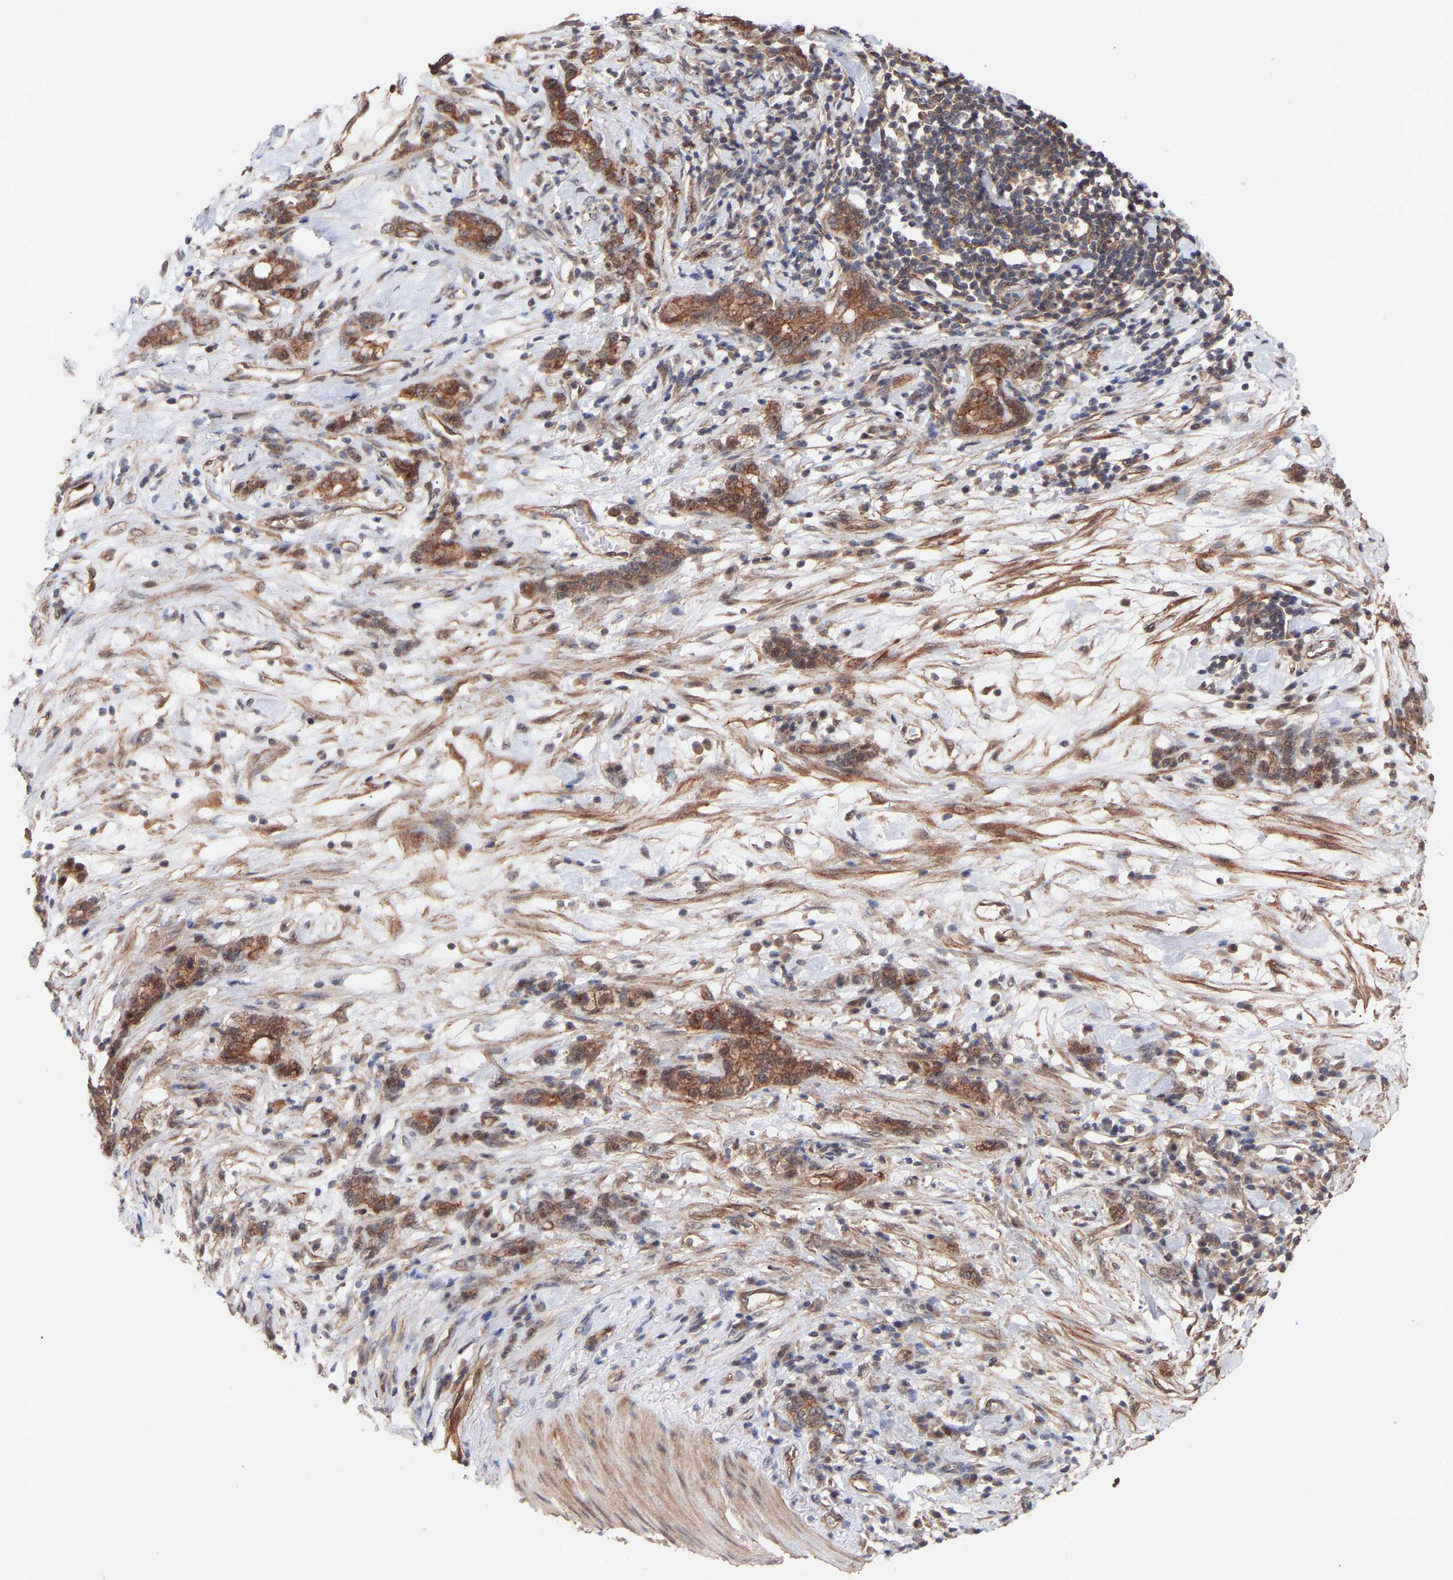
{"staining": {"intensity": "moderate", "quantity": ">75%", "location": "cytoplasmic/membranous"}, "tissue": "stomach cancer", "cell_type": "Tumor cells", "image_type": "cancer", "snomed": [{"axis": "morphology", "description": "Adenocarcinoma, NOS"}, {"axis": "topography", "description": "Stomach, lower"}], "caption": "Stomach cancer stained with a brown dye exhibits moderate cytoplasmic/membranous positive expression in about >75% of tumor cells.", "gene": "PDLIM5", "patient": {"sex": "male", "age": 88}}